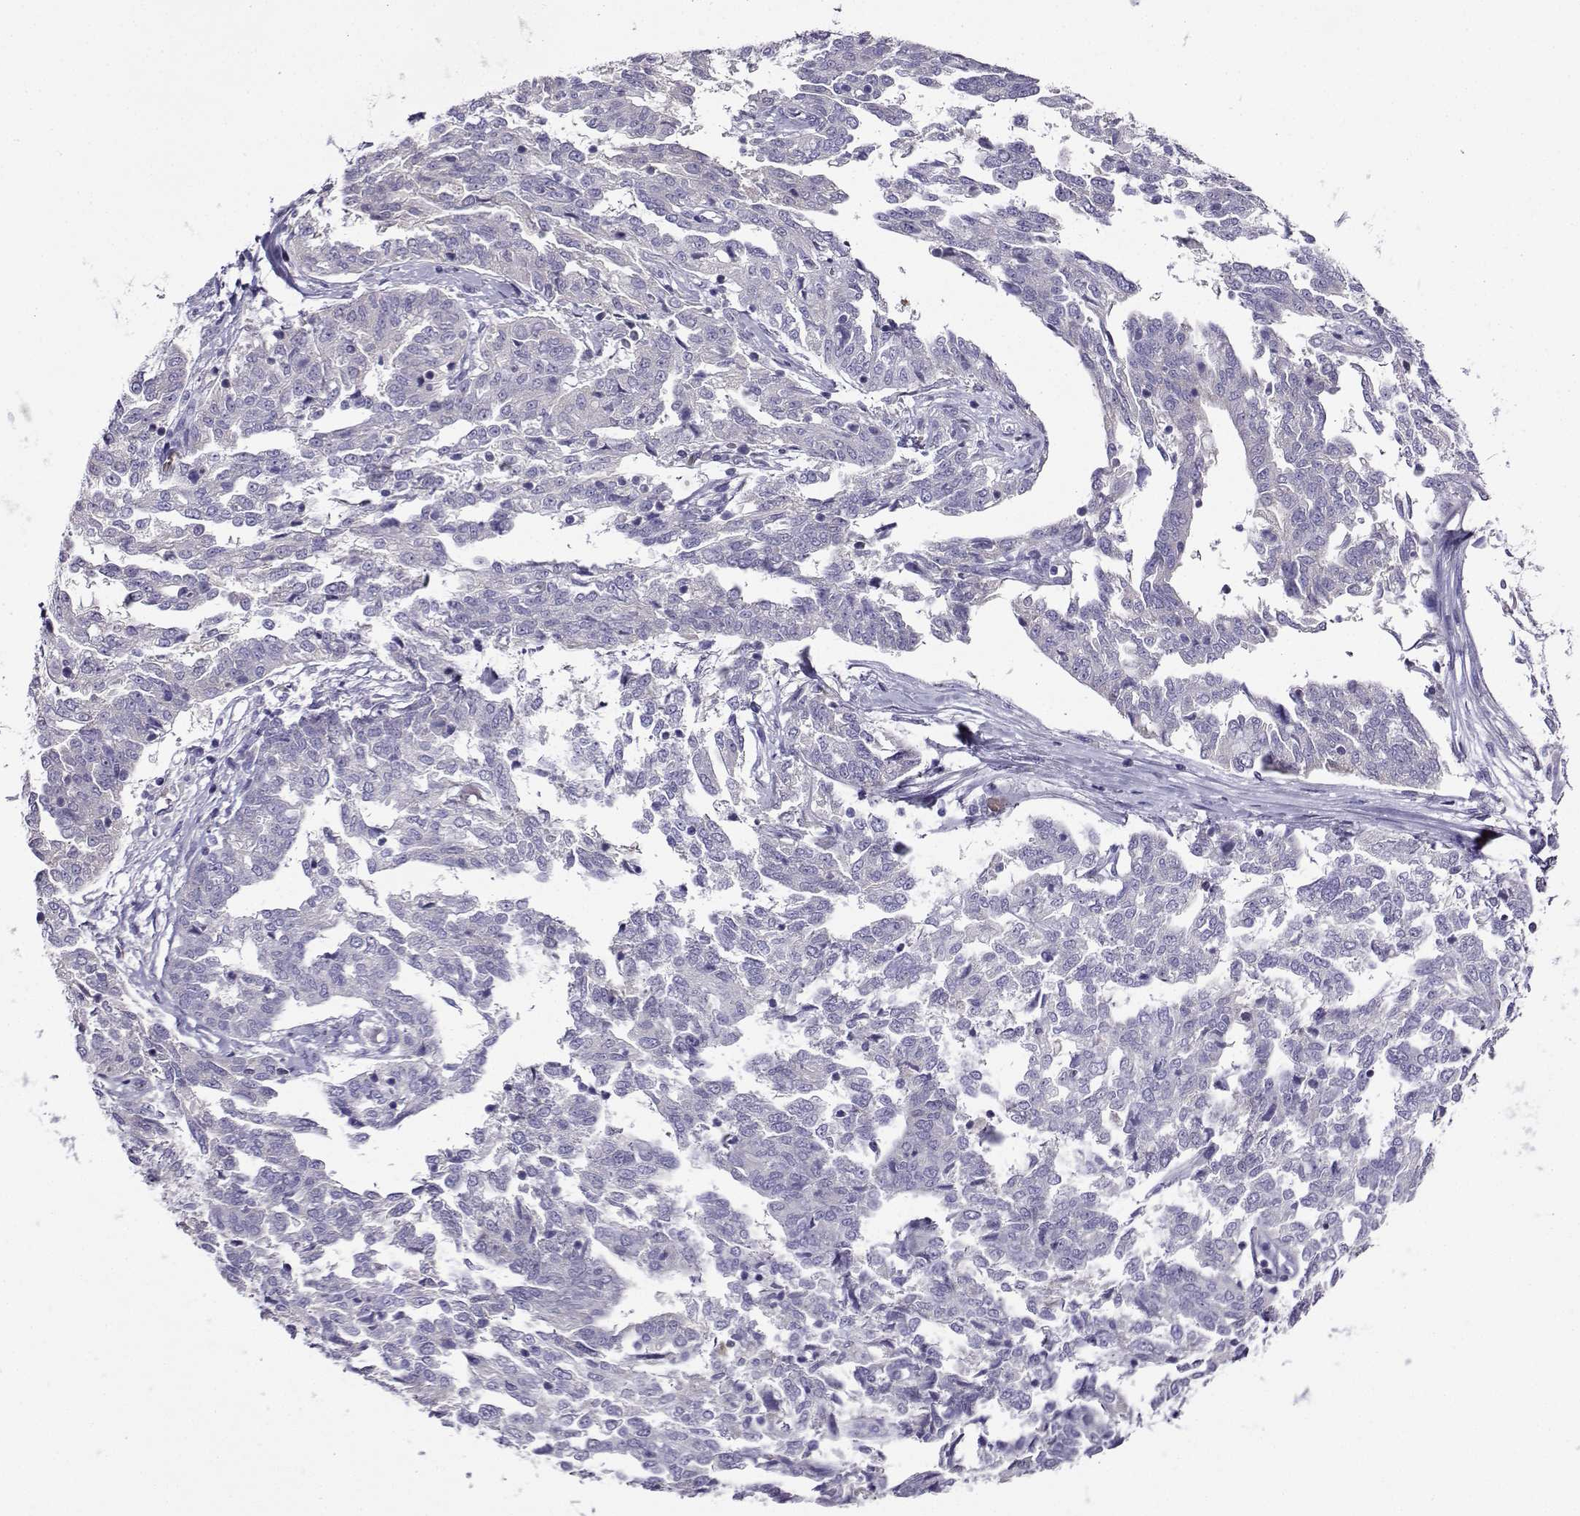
{"staining": {"intensity": "negative", "quantity": "none", "location": "none"}, "tissue": "ovarian cancer", "cell_type": "Tumor cells", "image_type": "cancer", "snomed": [{"axis": "morphology", "description": "Cystadenocarcinoma, serous, NOS"}, {"axis": "topography", "description": "Ovary"}], "caption": "The photomicrograph exhibits no significant positivity in tumor cells of serous cystadenocarcinoma (ovarian). (DAB (3,3'-diaminobenzidine) IHC visualized using brightfield microscopy, high magnification).", "gene": "LINGO1", "patient": {"sex": "female", "age": 67}}